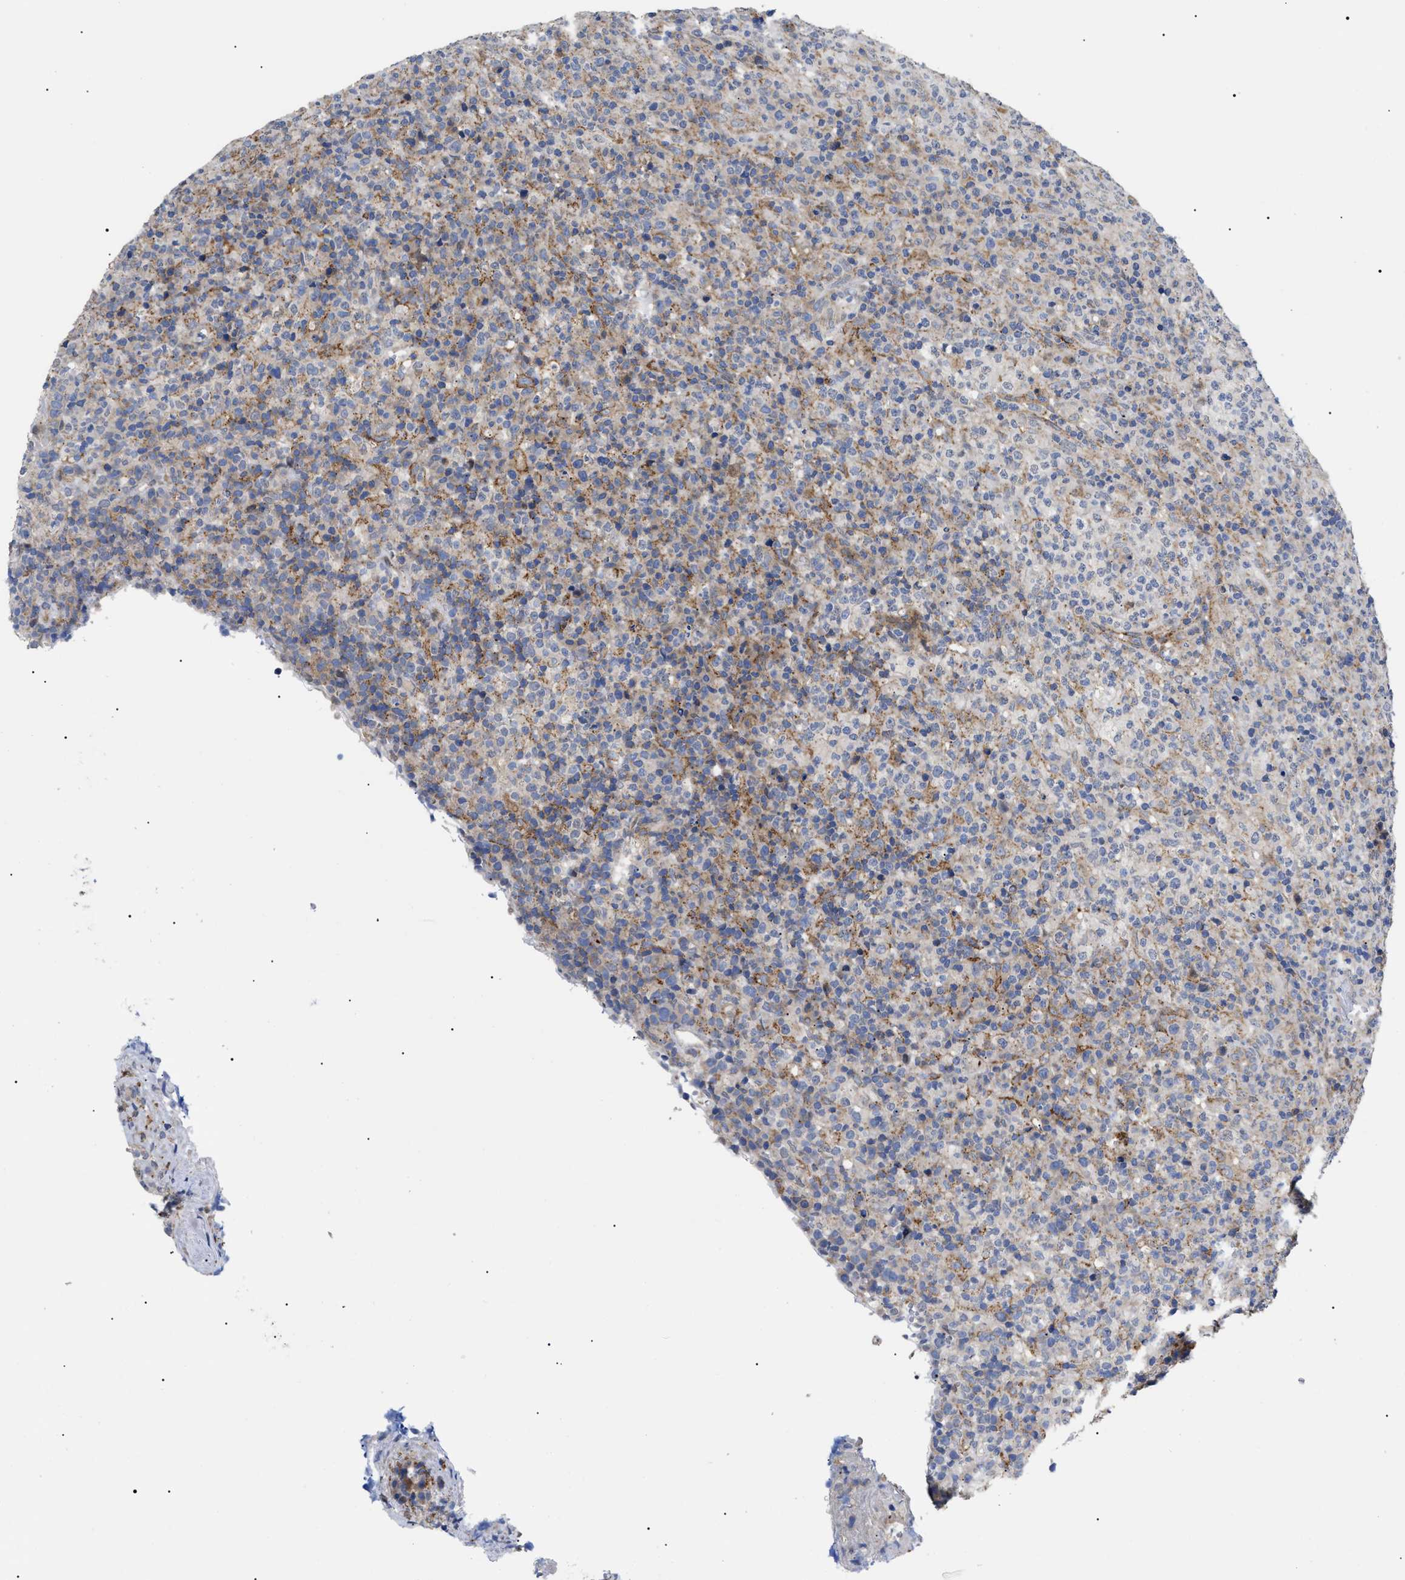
{"staining": {"intensity": "negative", "quantity": "none", "location": "none"}, "tissue": "lymphoma", "cell_type": "Tumor cells", "image_type": "cancer", "snomed": [{"axis": "morphology", "description": "Malignant lymphoma, non-Hodgkin's type, High grade"}, {"axis": "topography", "description": "Lymph node"}], "caption": "A micrograph of human lymphoma is negative for staining in tumor cells. (DAB immunohistochemistry (IHC) with hematoxylin counter stain).", "gene": "SFXN5", "patient": {"sex": "female", "age": 76}}